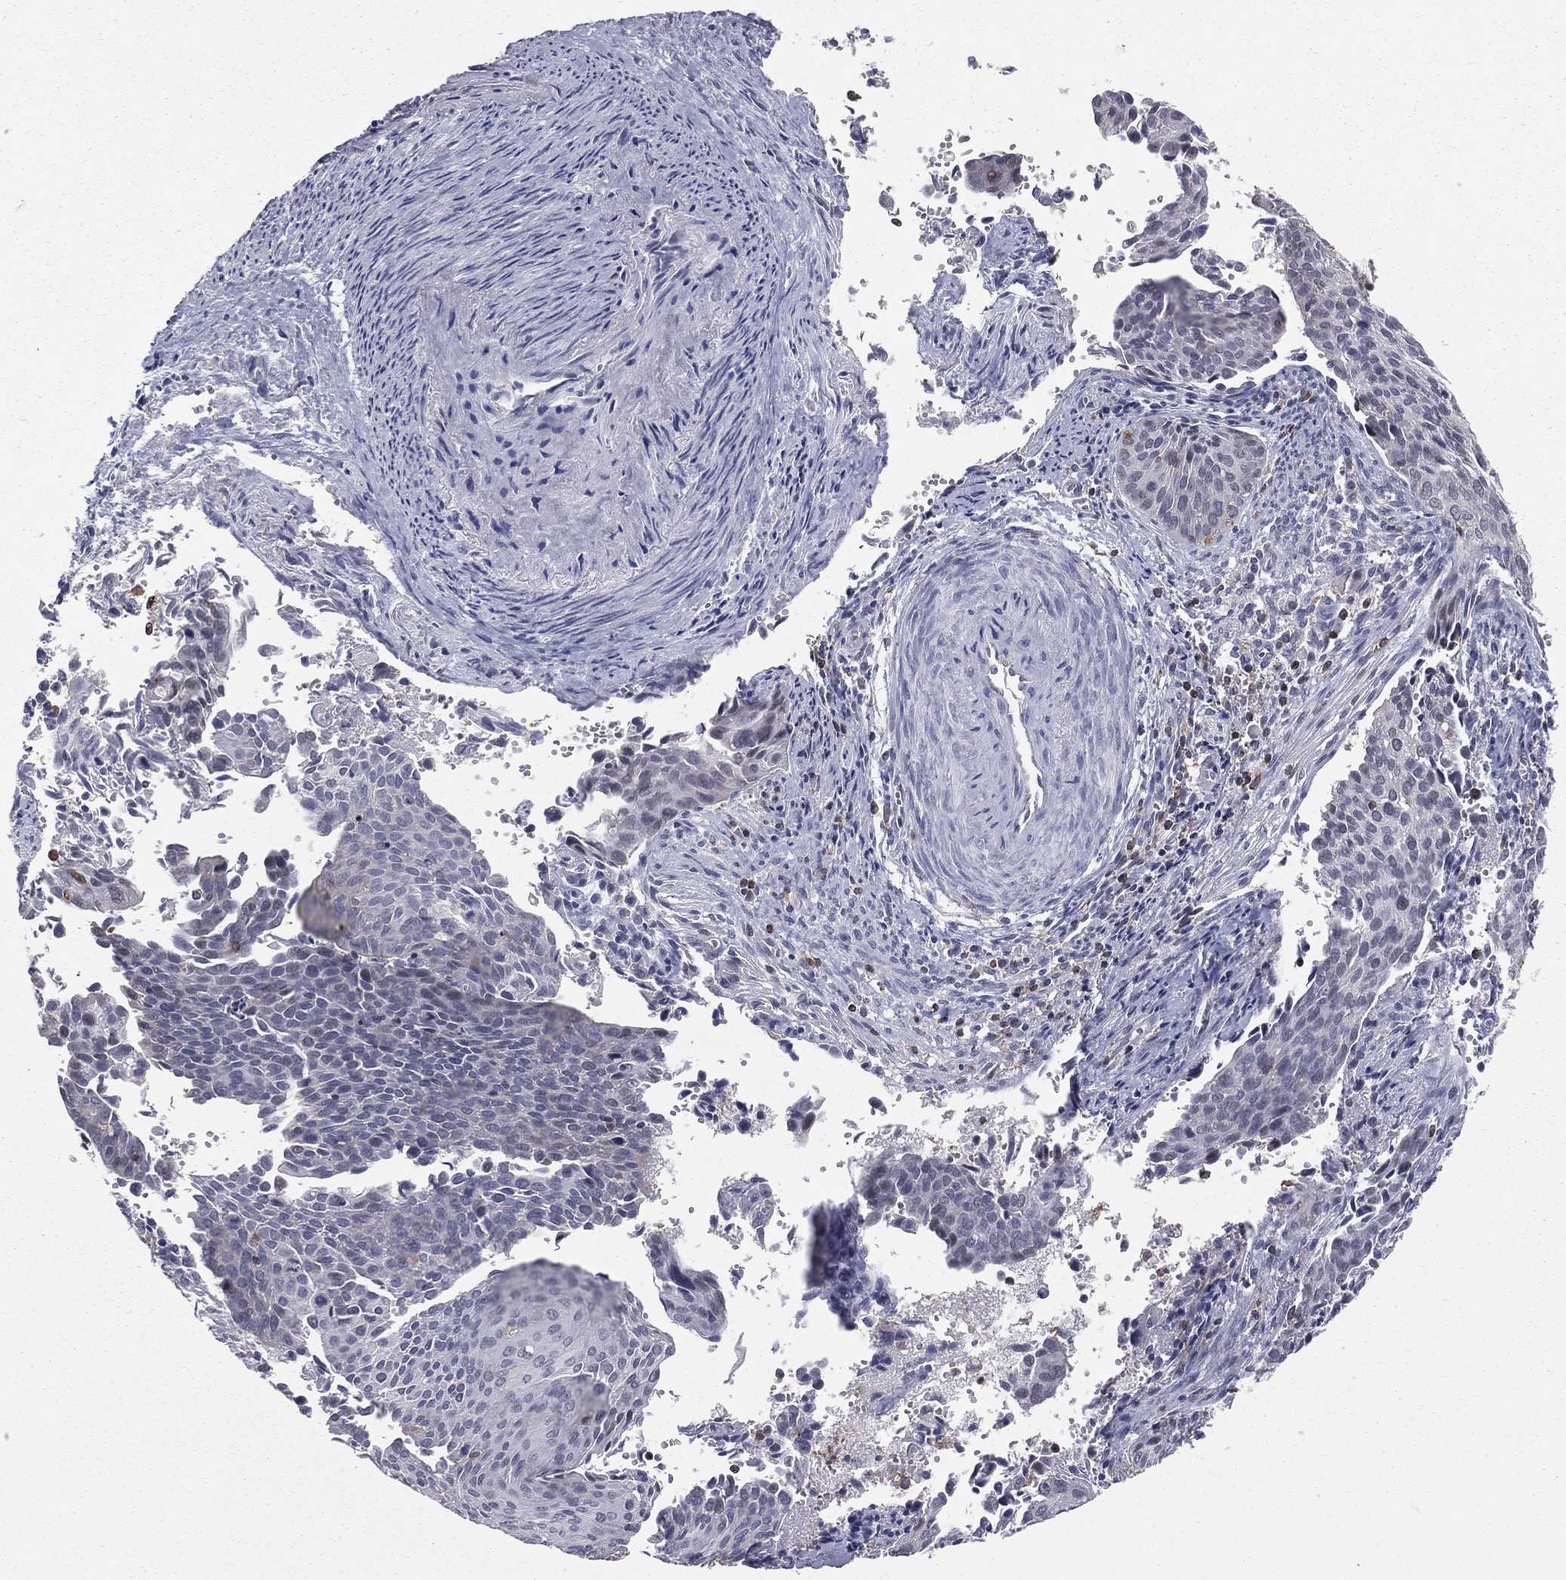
{"staining": {"intensity": "negative", "quantity": "none", "location": "none"}, "tissue": "cervical cancer", "cell_type": "Tumor cells", "image_type": "cancer", "snomed": [{"axis": "morphology", "description": "Squamous cell carcinoma, NOS"}, {"axis": "topography", "description": "Cervix"}], "caption": "IHC of squamous cell carcinoma (cervical) reveals no positivity in tumor cells.", "gene": "PSTPIP1", "patient": {"sex": "female", "age": 29}}